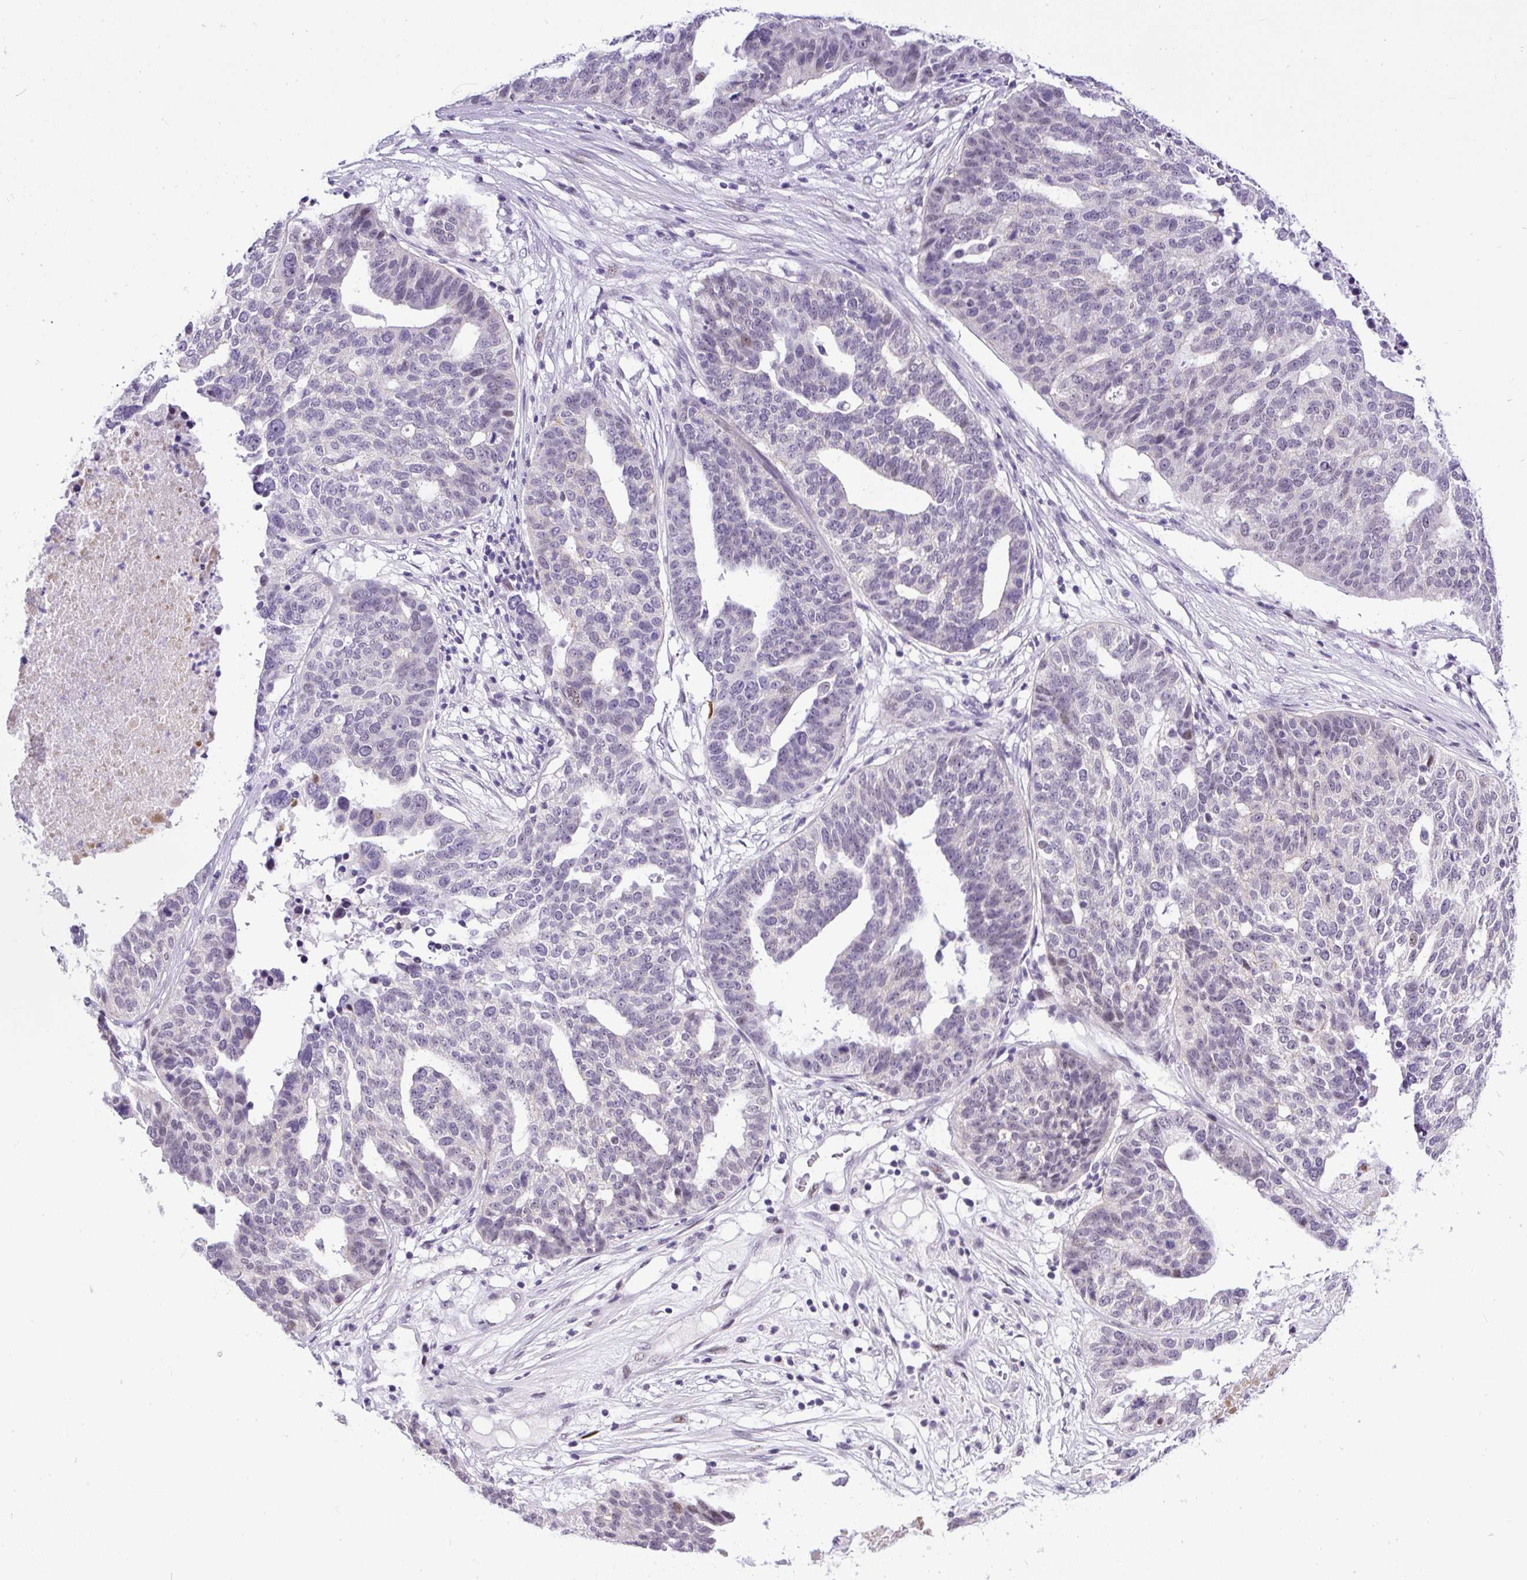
{"staining": {"intensity": "negative", "quantity": "none", "location": "none"}, "tissue": "ovarian cancer", "cell_type": "Tumor cells", "image_type": "cancer", "snomed": [{"axis": "morphology", "description": "Cystadenocarcinoma, serous, NOS"}, {"axis": "topography", "description": "Ovary"}], "caption": "DAB (3,3'-diaminobenzidine) immunohistochemical staining of serous cystadenocarcinoma (ovarian) shows no significant expression in tumor cells.", "gene": "WNT10B", "patient": {"sex": "female", "age": 59}}